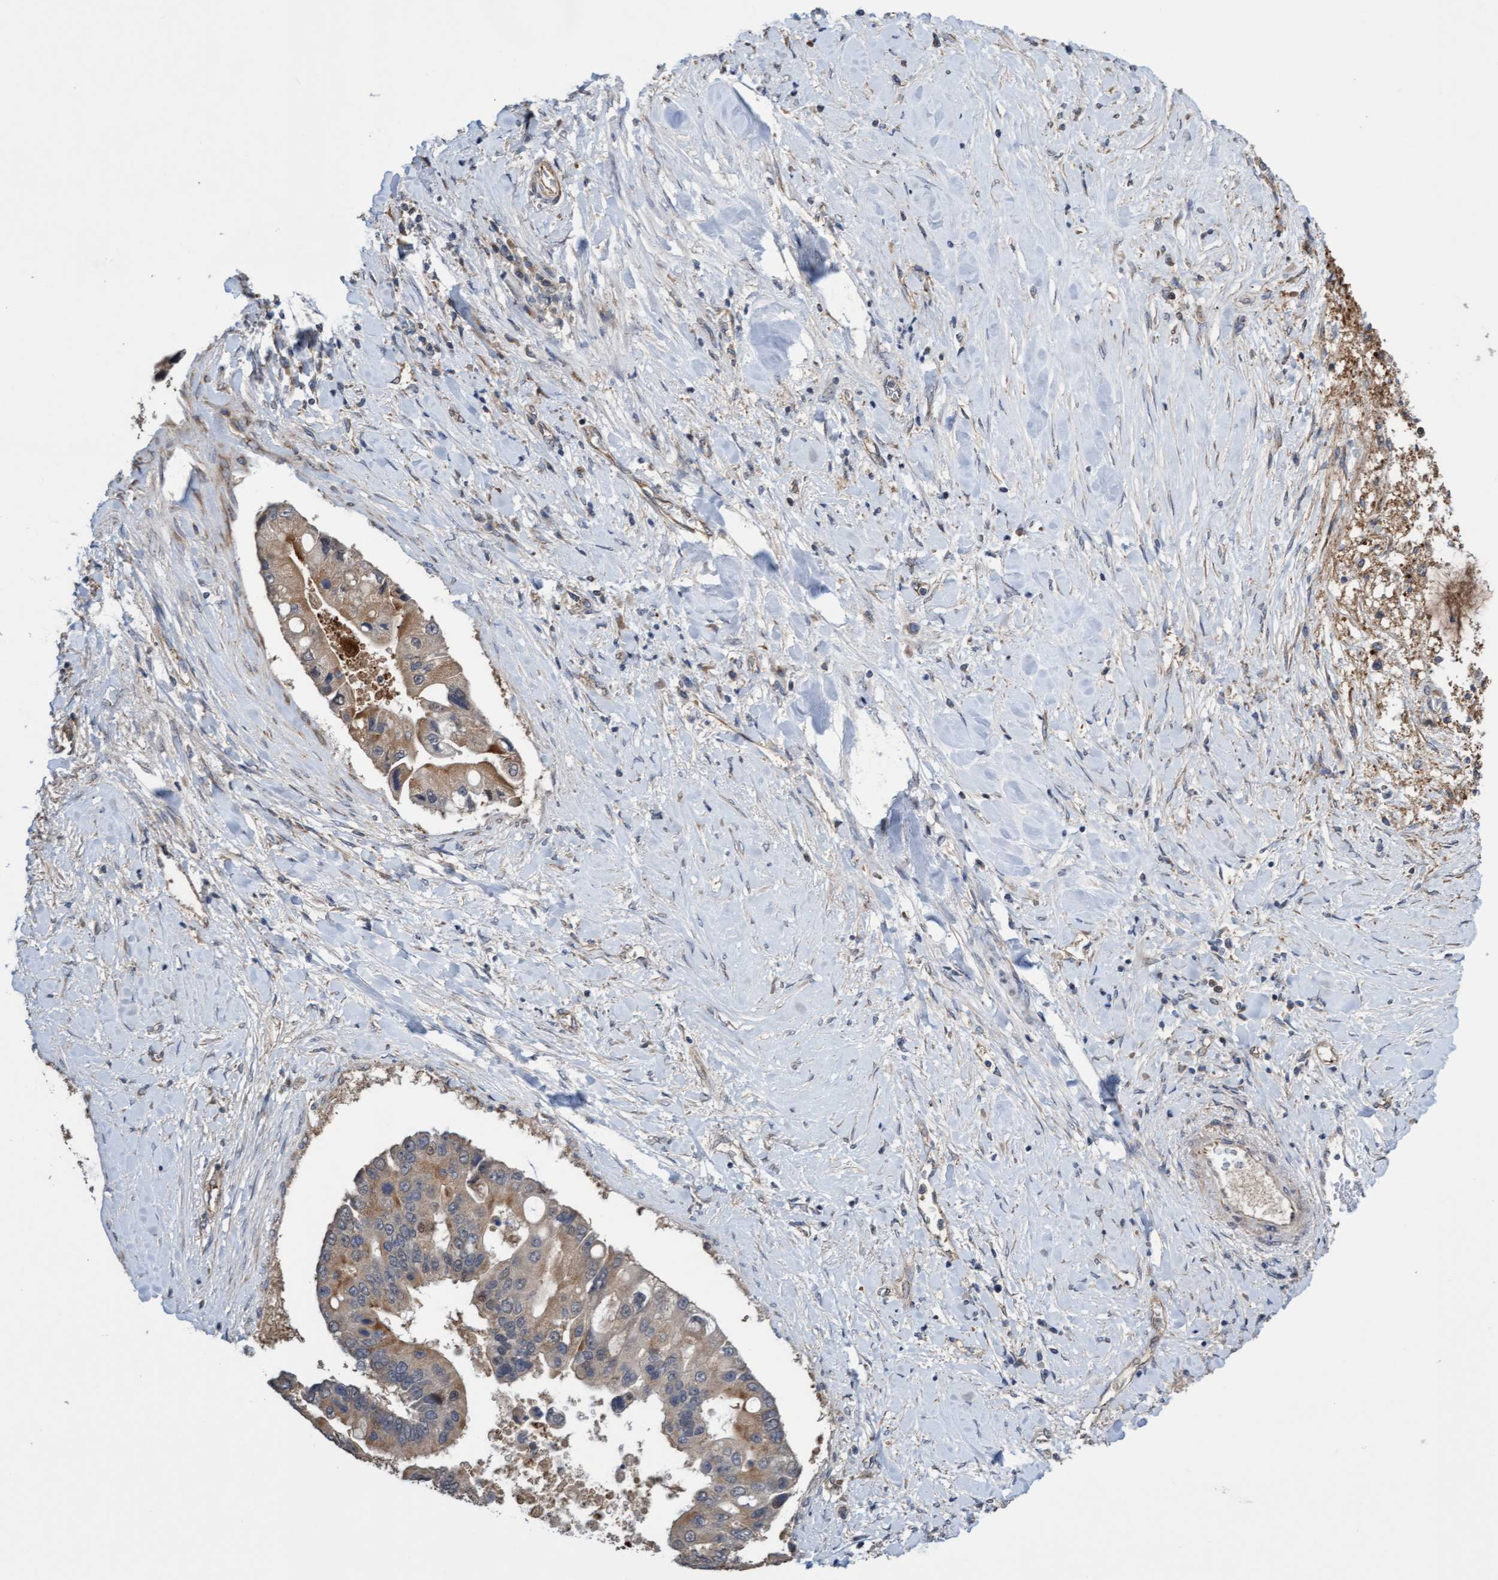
{"staining": {"intensity": "moderate", "quantity": ">75%", "location": "cytoplasmic/membranous"}, "tissue": "liver cancer", "cell_type": "Tumor cells", "image_type": "cancer", "snomed": [{"axis": "morphology", "description": "Cholangiocarcinoma"}, {"axis": "topography", "description": "Liver"}], "caption": "An image showing moderate cytoplasmic/membranous positivity in about >75% of tumor cells in liver cancer, as visualized by brown immunohistochemical staining.", "gene": "ITFG1", "patient": {"sex": "male", "age": 50}}